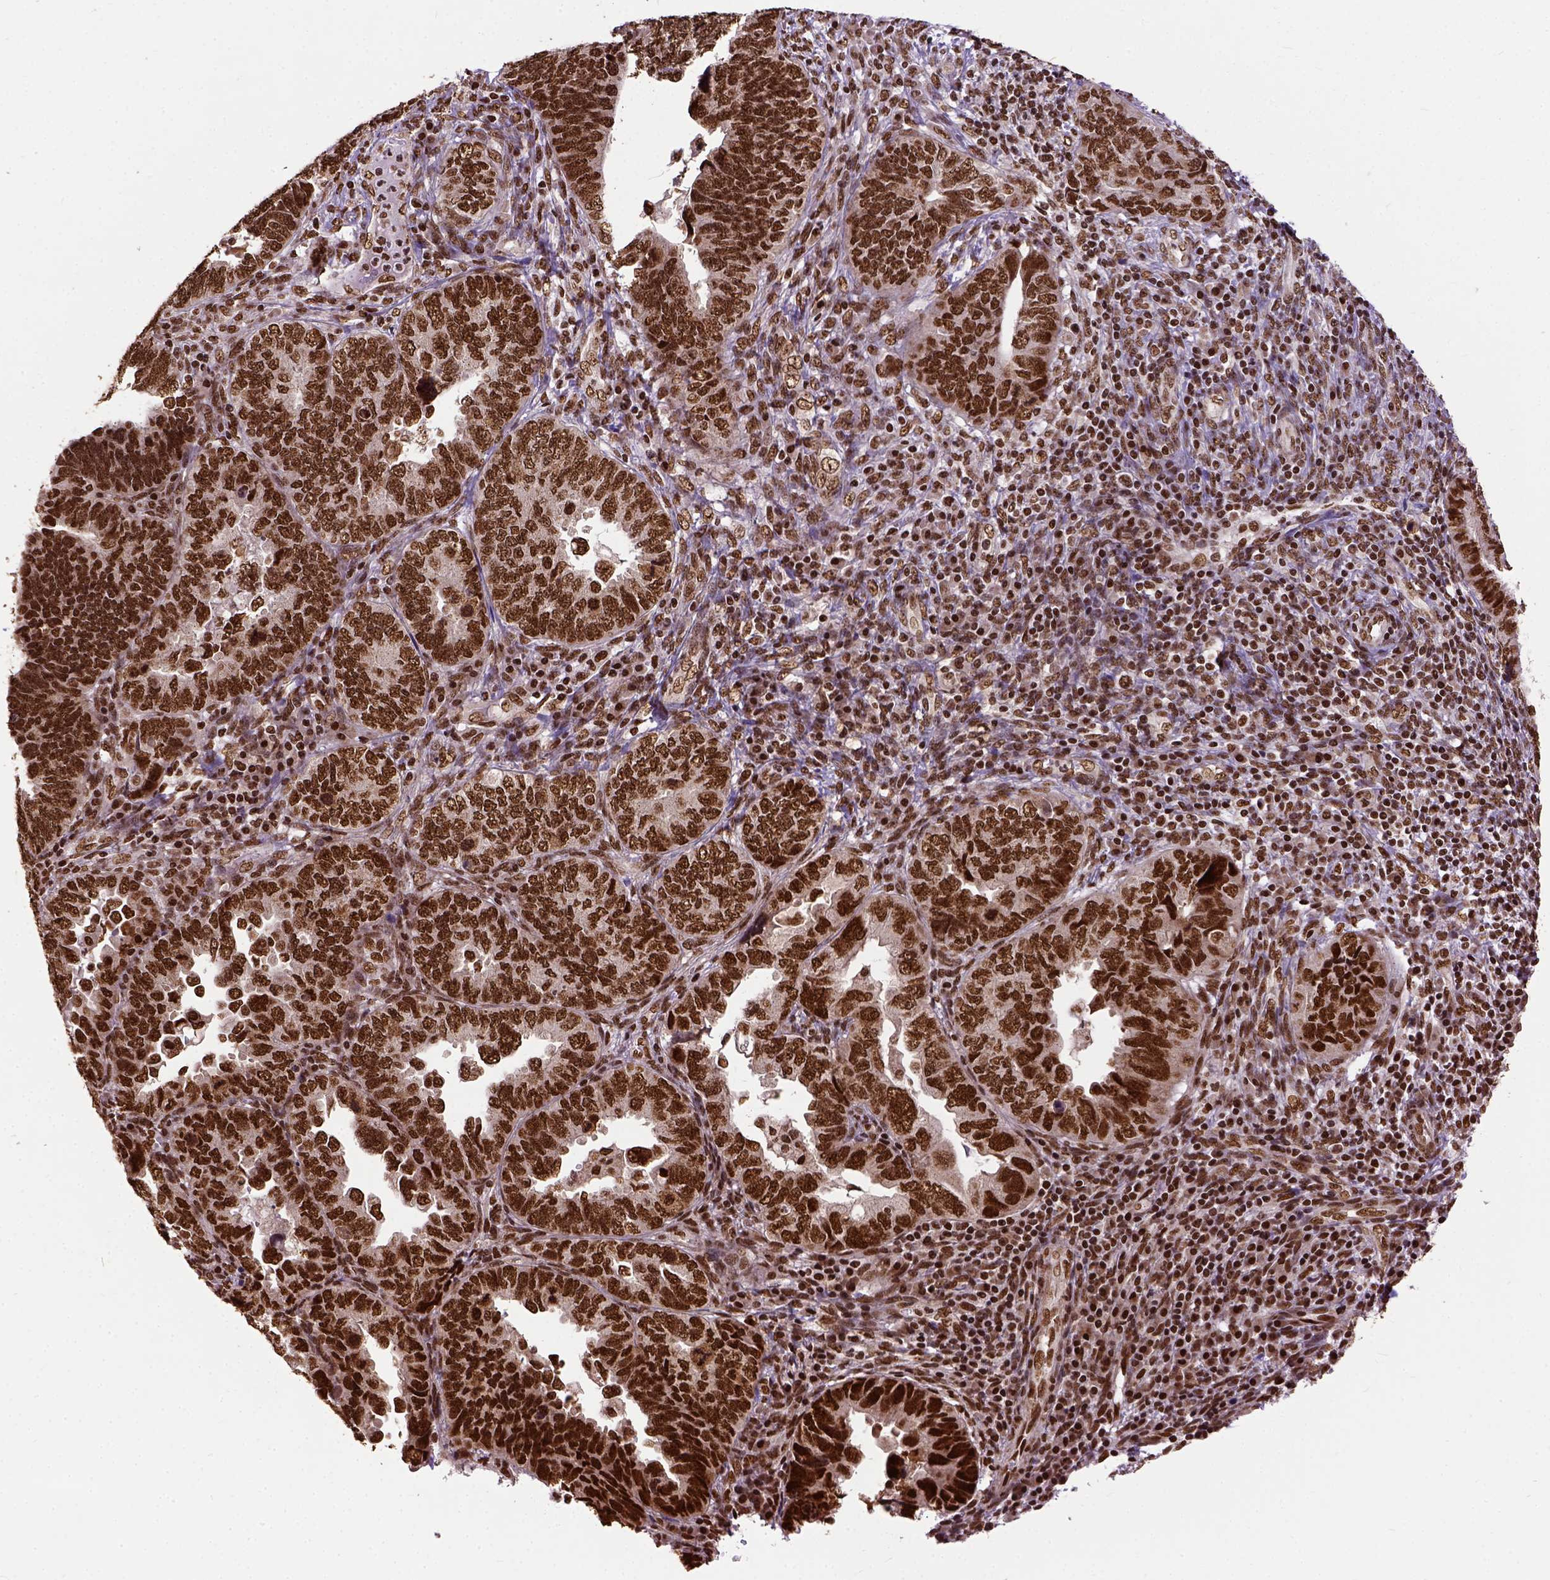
{"staining": {"intensity": "strong", "quantity": ">75%", "location": "nuclear"}, "tissue": "endometrial cancer", "cell_type": "Tumor cells", "image_type": "cancer", "snomed": [{"axis": "morphology", "description": "Adenocarcinoma, NOS"}, {"axis": "topography", "description": "Endometrium"}], "caption": "High-power microscopy captured an immunohistochemistry histopathology image of endometrial adenocarcinoma, revealing strong nuclear expression in about >75% of tumor cells. Immunohistochemistry stains the protein in brown and the nuclei are stained blue.", "gene": "NACC1", "patient": {"sex": "female", "age": 79}}